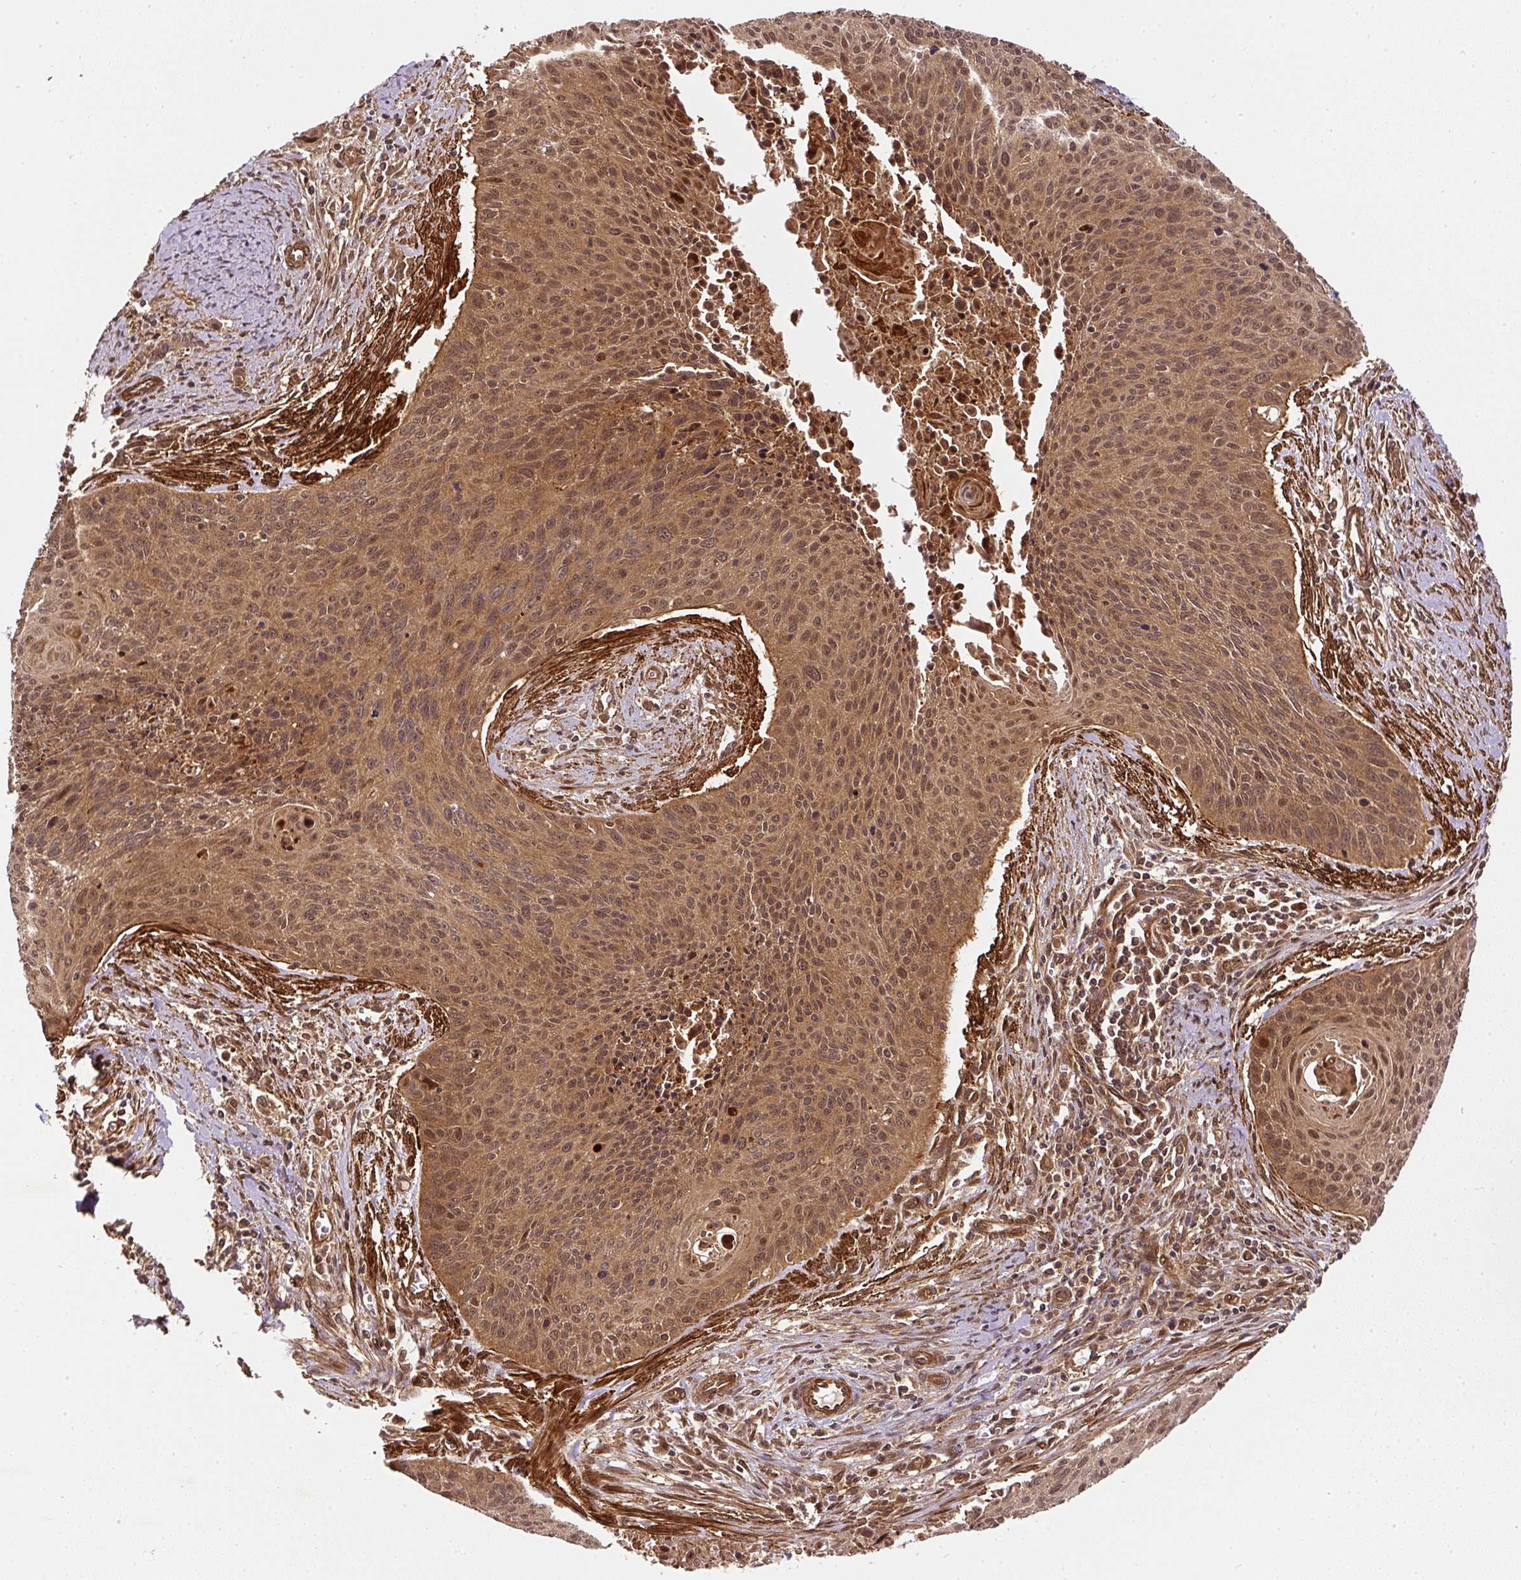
{"staining": {"intensity": "moderate", "quantity": ">75%", "location": "cytoplasmic/membranous,nuclear"}, "tissue": "cervical cancer", "cell_type": "Tumor cells", "image_type": "cancer", "snomed": [{"axis": "morphology", "description": "Squamous cell carcinoma, NOS"}, {"axis": "topography", "description": "Cervix"}], "caption": "A photomicrograph of cervical cancer stained for a protein exhibits moderate cytoplasmic/membranous and nuclear brown staining in tumor cells.", "gene": "PSMD1", "patient": {"sex": "female", "age": 55}}